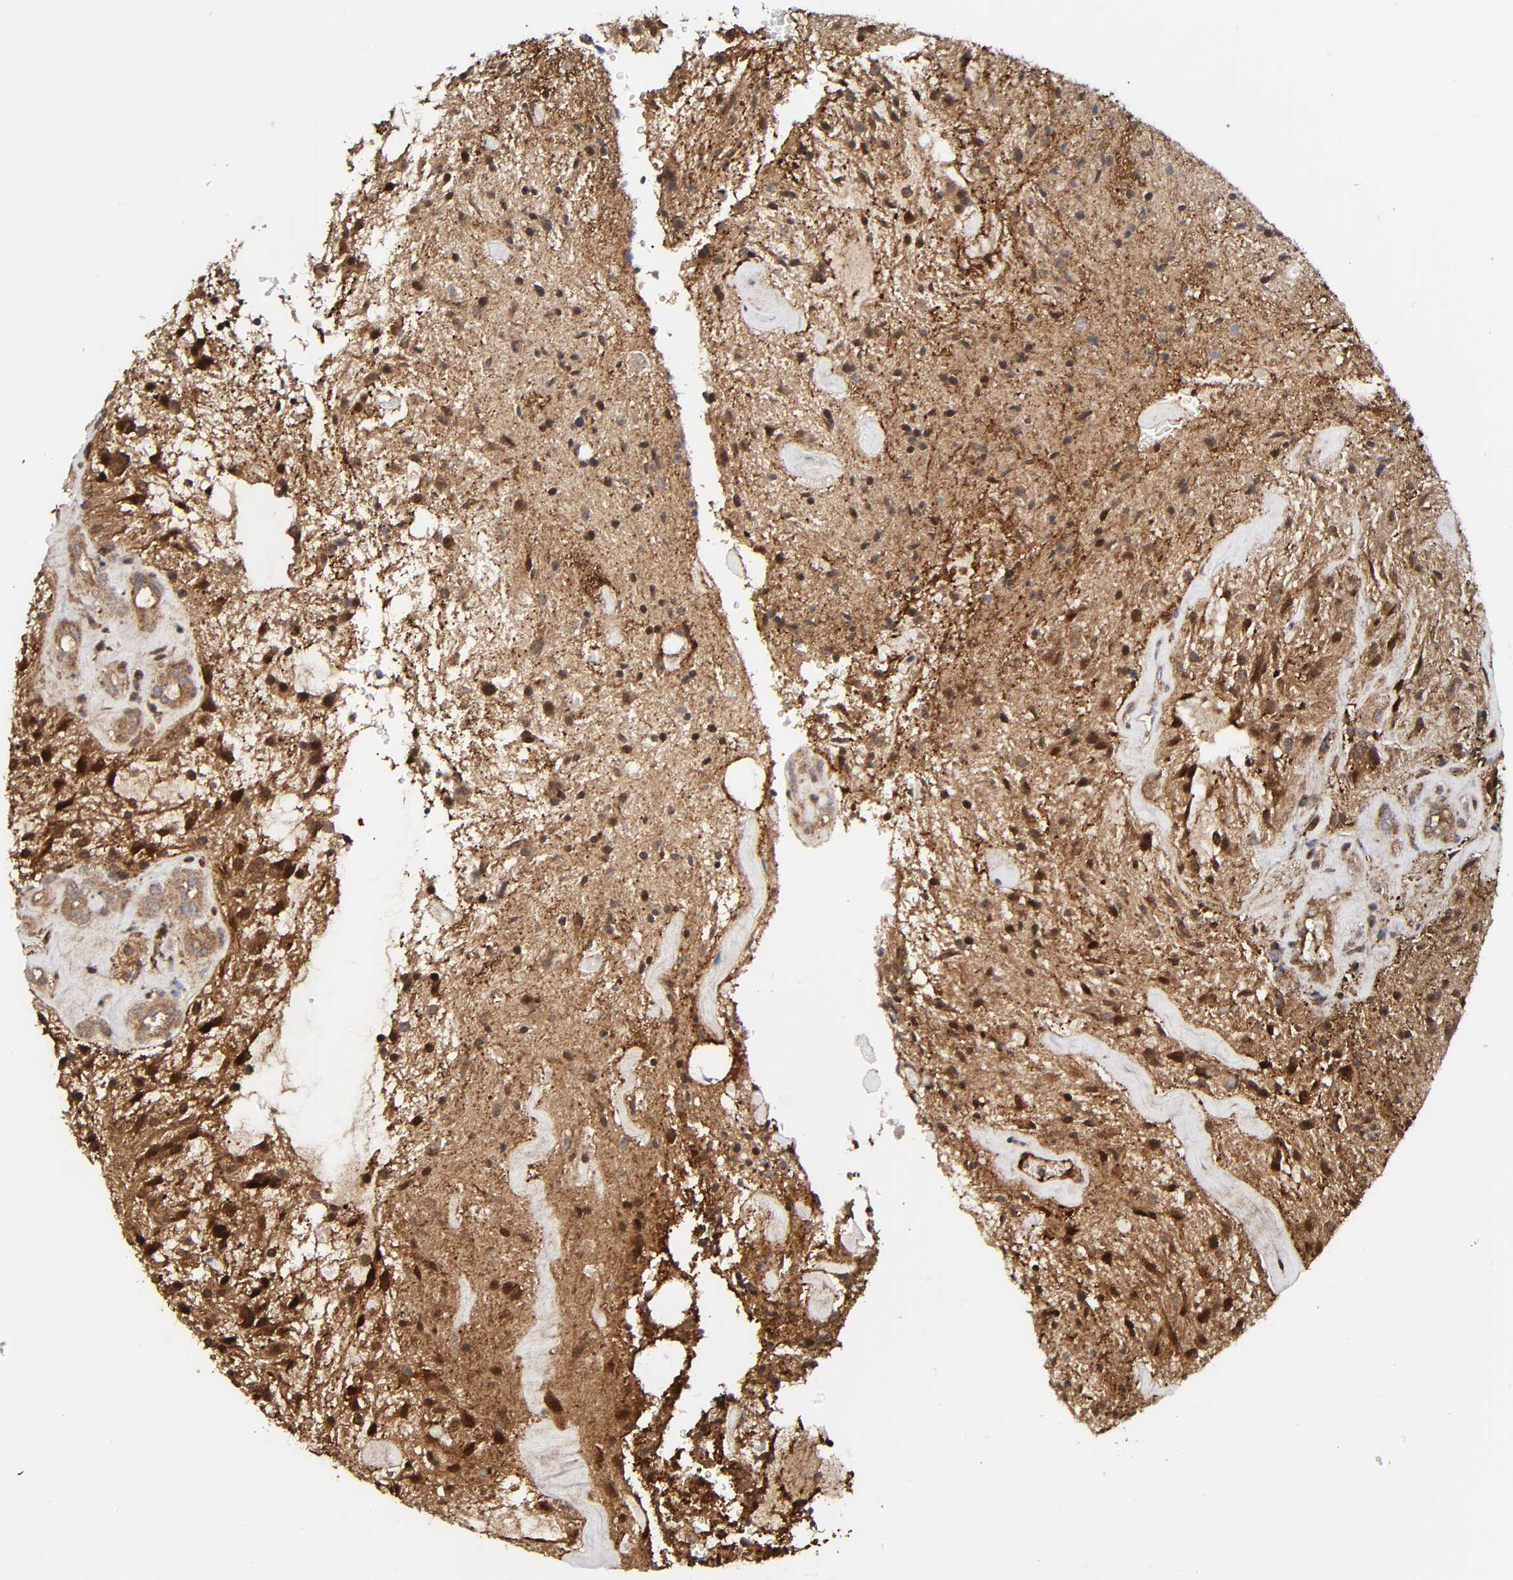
{"staining": {"intensity": "moderate", "quantity": "25%-75%", "location": "nuclear"}, "tissue": "glioma", "cell_type": "Tumor cells", "image_type": "cancer", "snomed": [{"axis": "morphology", "description": "Glioma, malignant, NOS"}, {"axis": "topography", "description": "Cerebellum"}], "caption": "There is medium levels of moderate nuclear positivity in tumor cells of glioma, as demonstrated by immunohistochemical staining (brown color).", "gene": "MAPK1", "patient": {"sex": "female", "age": 10}}